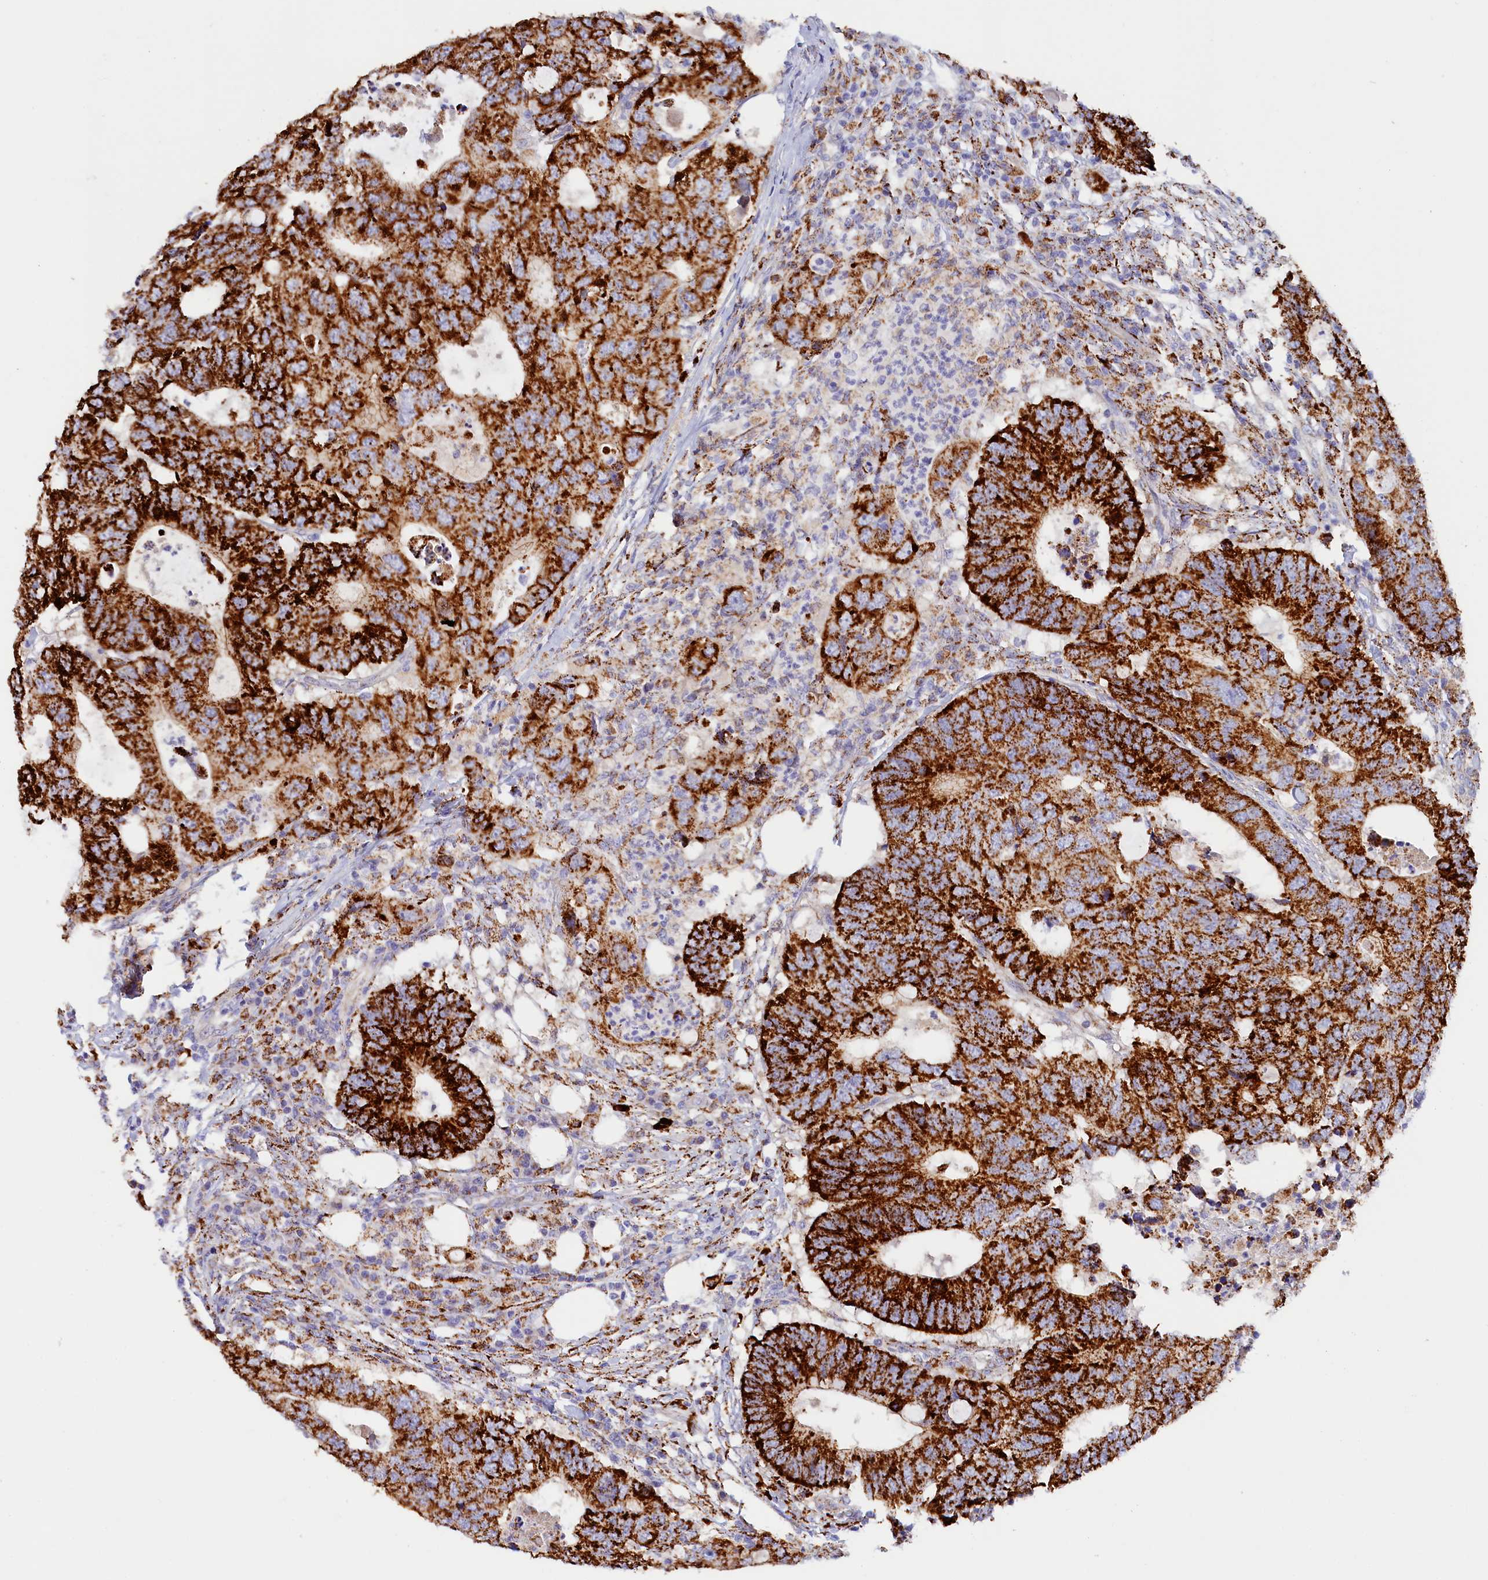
{"staining": {"intensity": "strong", "quantity": ">75%", "location": "cytoplasmic/membranous"}, "tissue": "colorectal cancer", "cell_type": "Tumor cells", "image_type": "cancer", "snomed": [{"axis": "morphology", "description": "Adenocarcinoma, NOS"}, {"axis": "topography", "description": "Colon"}], "caption": "Brown immunohistochemical staining in human colorectal cancer demonstrates strong cytoplasmic/membranous expression in approximately >75% of tumor cells. (DAB IHC, brown staining for protein, blue staining for nuclei).", "gene": "AKTIP", "patient": {"sex": "male", "age": 71}}